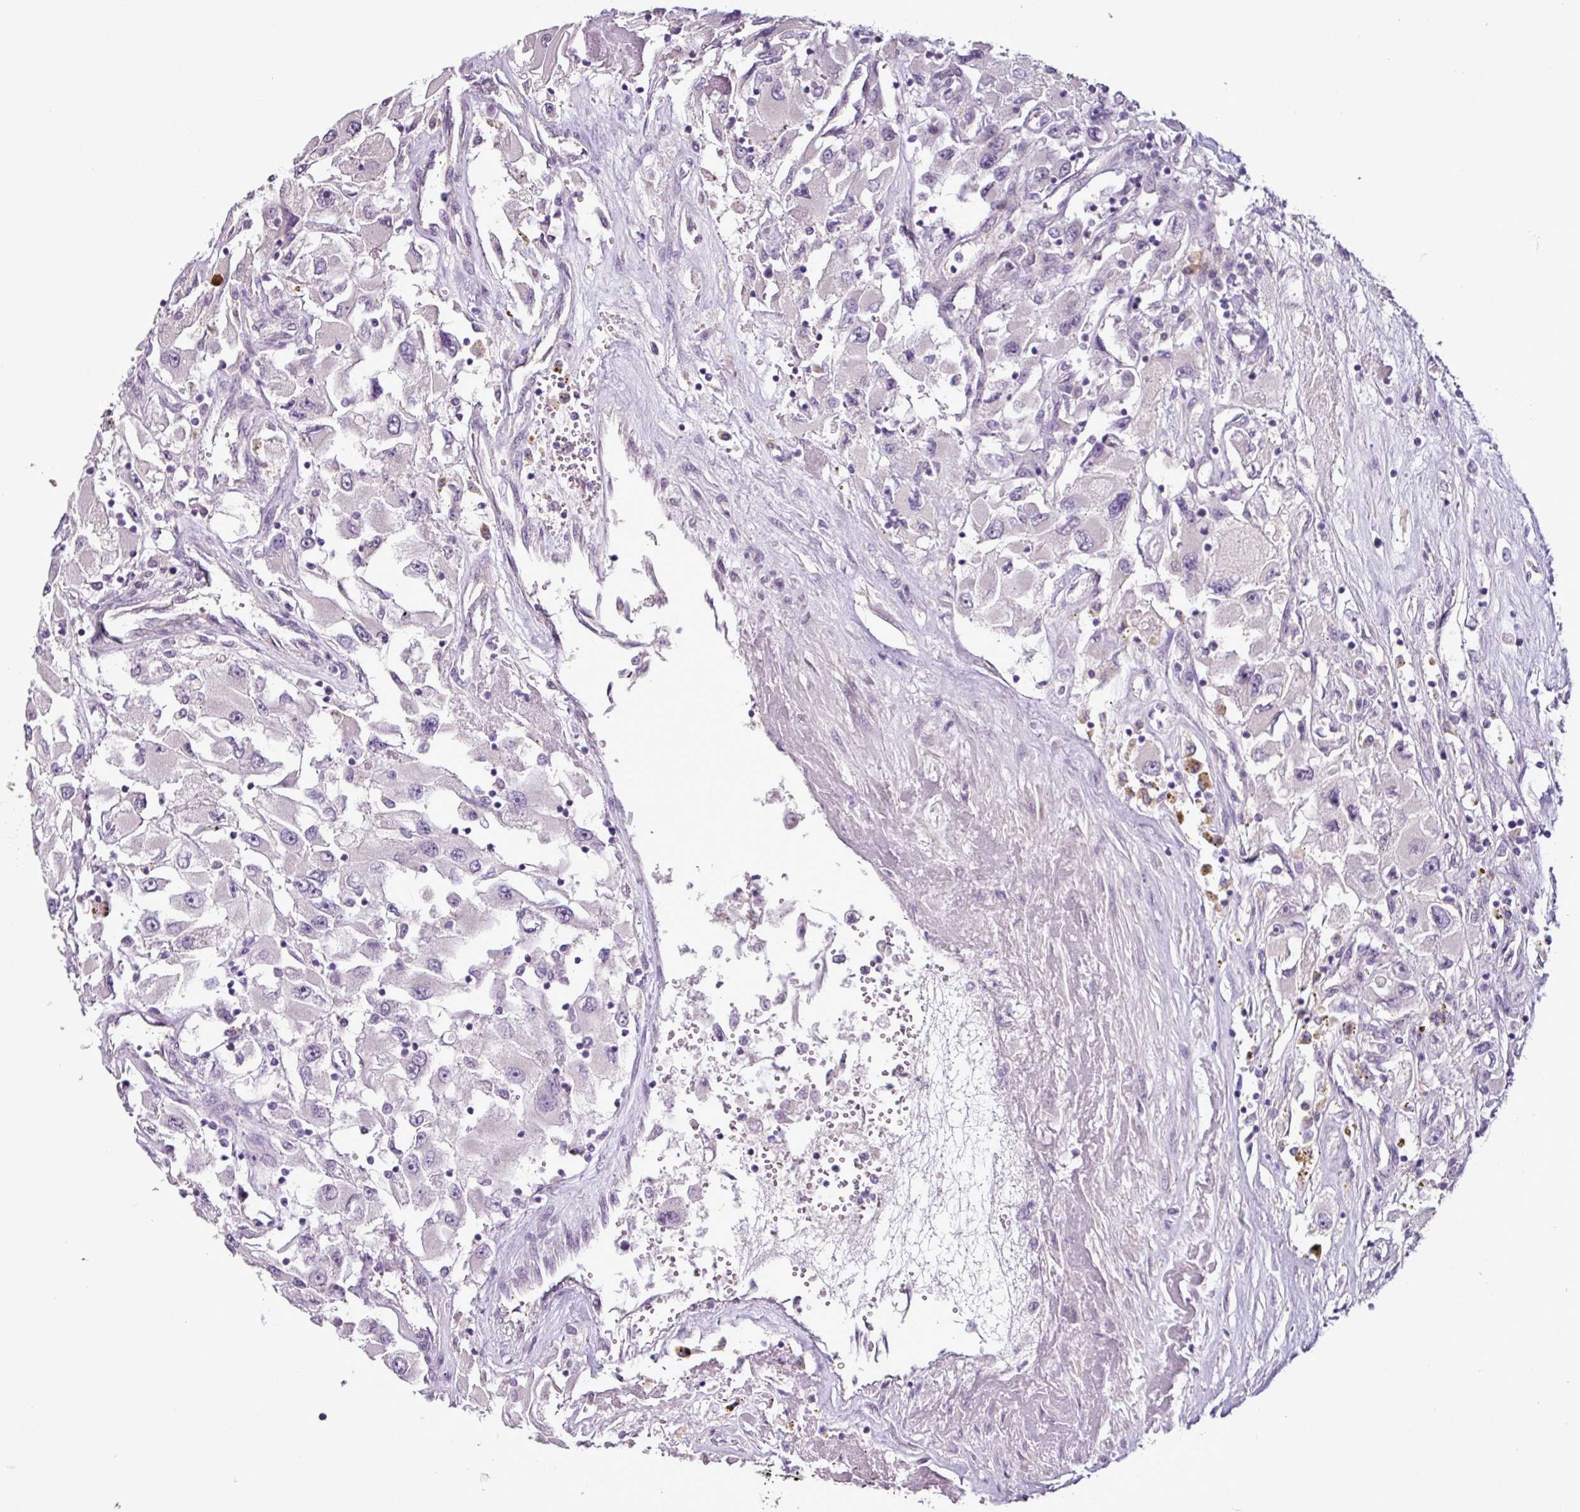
{"staining": {"intensity": "negative", "quantity": "none", "location": "none"}, "tissue": "renal cancer", "cell_type": "Tumor cells", "image_type": "cancer", "snomed": [{"axis": "morphology", "description": "Adenocarcinoma, NOS"}, {"axis": "topography", "description": "Kidney"}], "caption": "High magnification brightfield microscopy of renal cancer (adenocarcinoma) stained with DAB (3,3'-diaminobenzidine) (brown) and counterstained with hematoxylin (blue): tumor cells show no significant positivity. (Brightfield microscopy of DAB immunohistochemistry (IHC) at high magnification).", "gene": "C9orf24", "patient": {"sex": "female", "age": 52}}